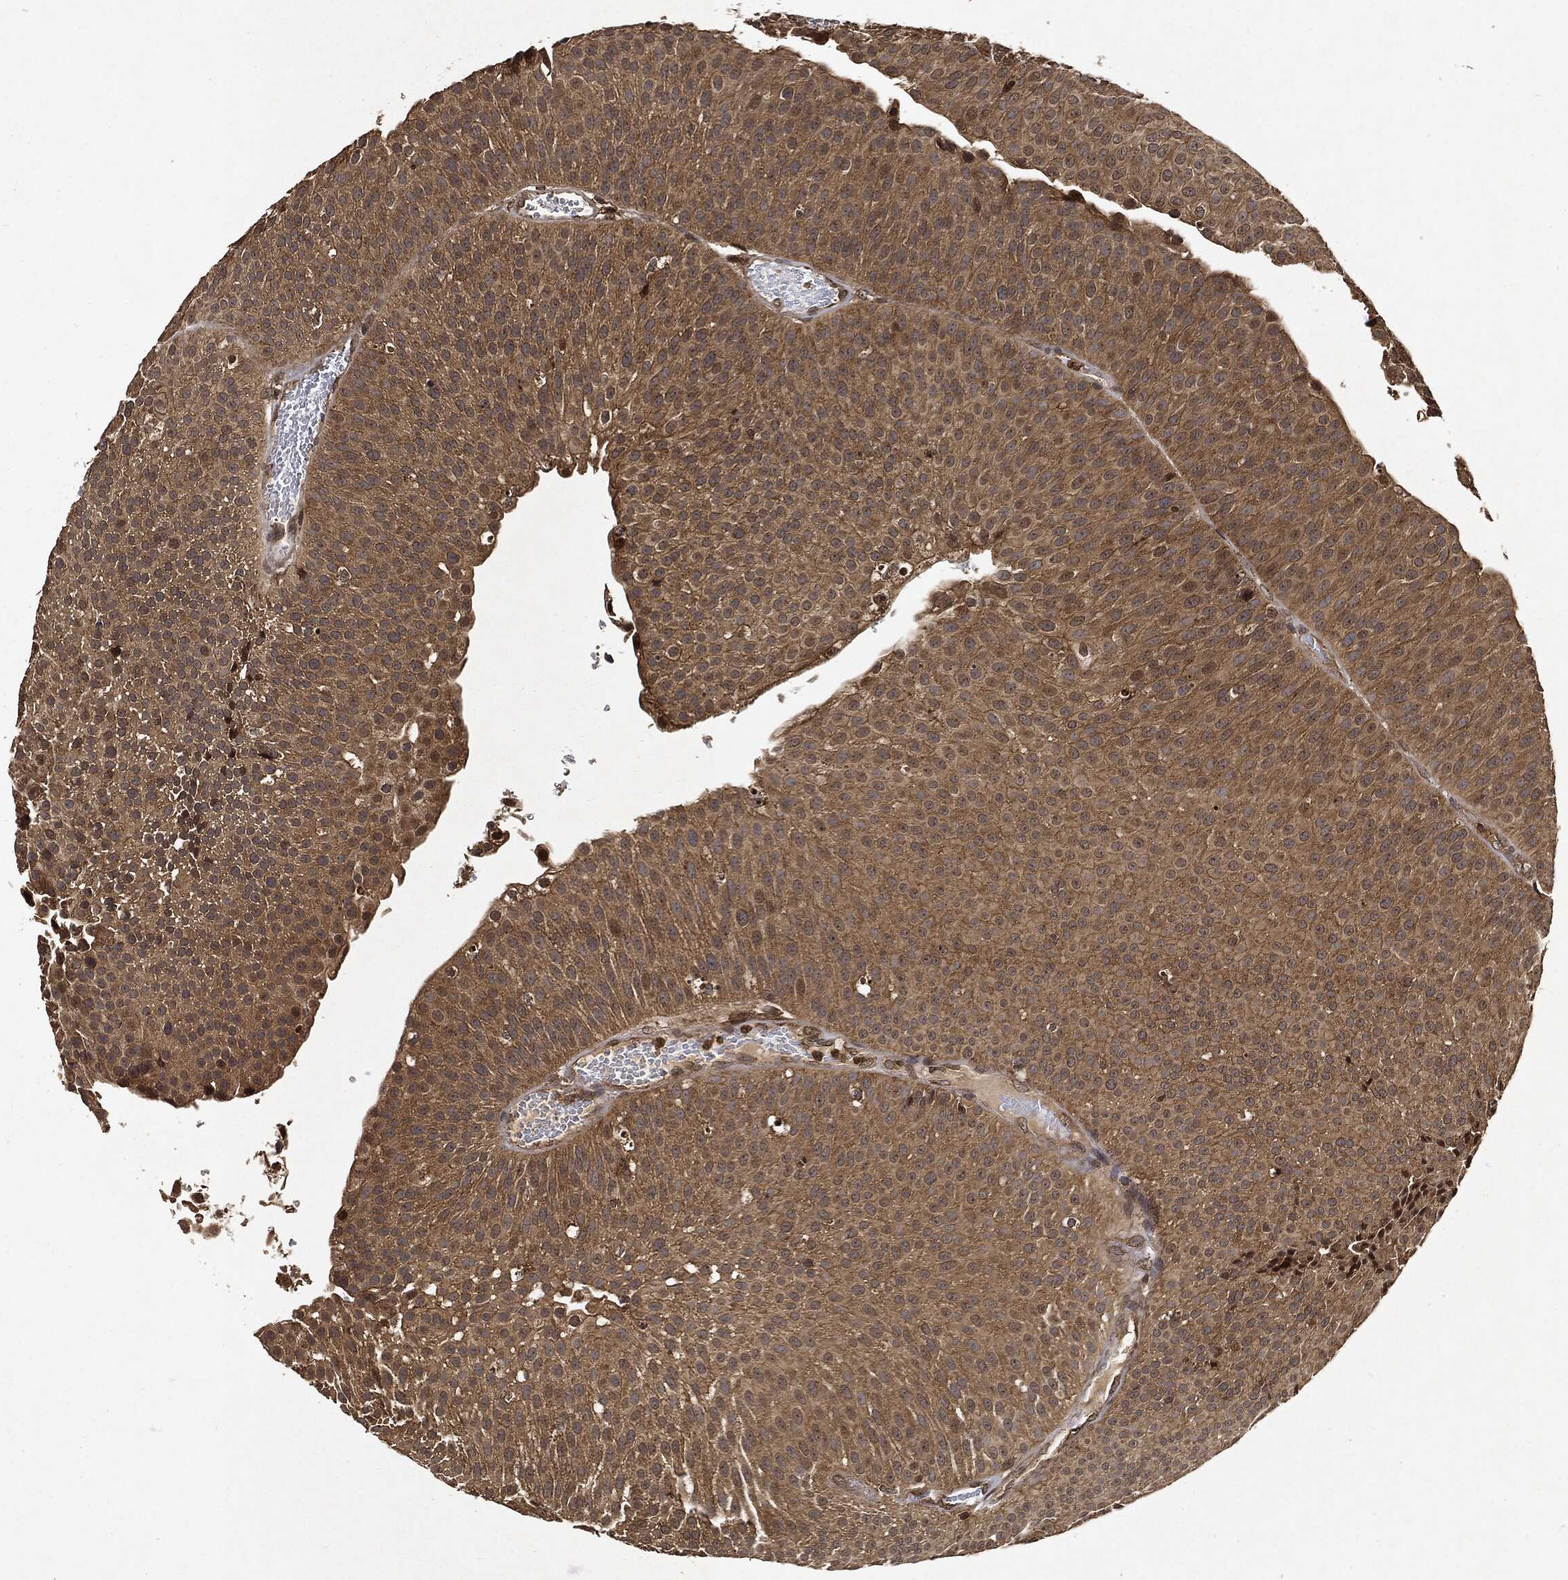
{"staining": {"intensity": "moderate", "quantity": ">75%", "location": "cytoplasmic/membranous"}, "tissue": "urothelial cancer", "cell_type": "Tumor cells", "image_type": "cancer", "snomed": [{"axis": "morphology", "description": "Urothelial carcinoma, Low grade"}, {"axis": "topography", "description": "Urinary bladder"}], "caption": "Tumor cells reveal medium levels of moderate cytoplasmic/membranous positivity in about >75% of cells in human urothelial cancer. Using DAB (brown) and hematoxylin (blue) stains, captured at high magnification using brightfield microscopy.", "gene": "ZNF226", "patient": {"sex": "male", "age": 65}}